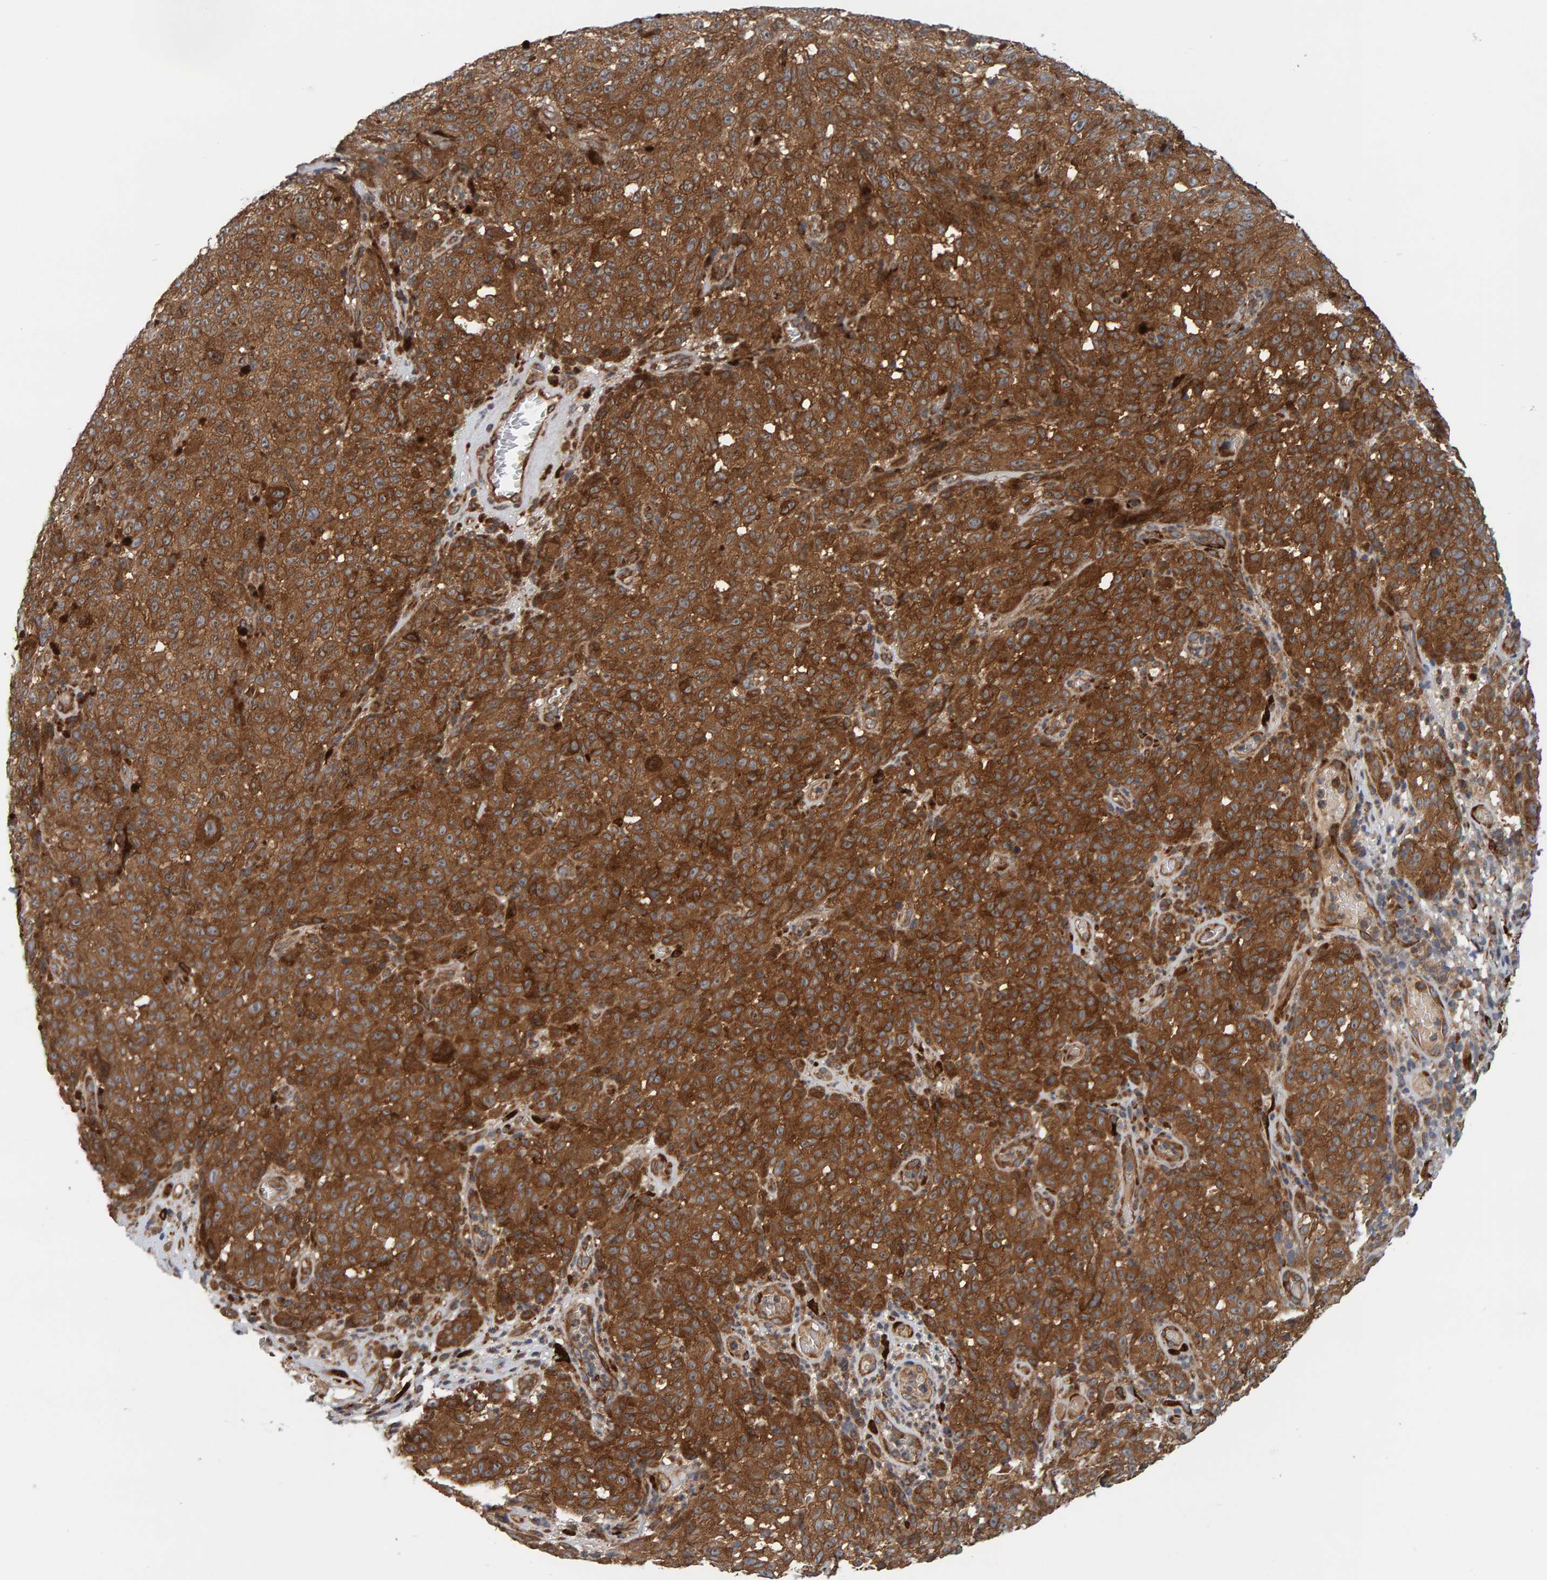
{"staining": {"intensity": "strong", "quantity": ">75%", "location": "cytoplasmic/membranous"}, "tissue": "melanoma", "cell_type": "Tumor cells", "image_type": "cancer", "snomed": [{"axis": "morphology", "description": "Malignant melanoma, NOS"}, {"axis": "topography", "description": "Skin"}], "caption": "Malignant melanoma was stained to show a protein in brown. There is high levels of strong cytoplasmic/membranous expression in about >75% of tumor cells.", "gene": "BAIAP2", "patient": {"sex": "female", "age": 82}}